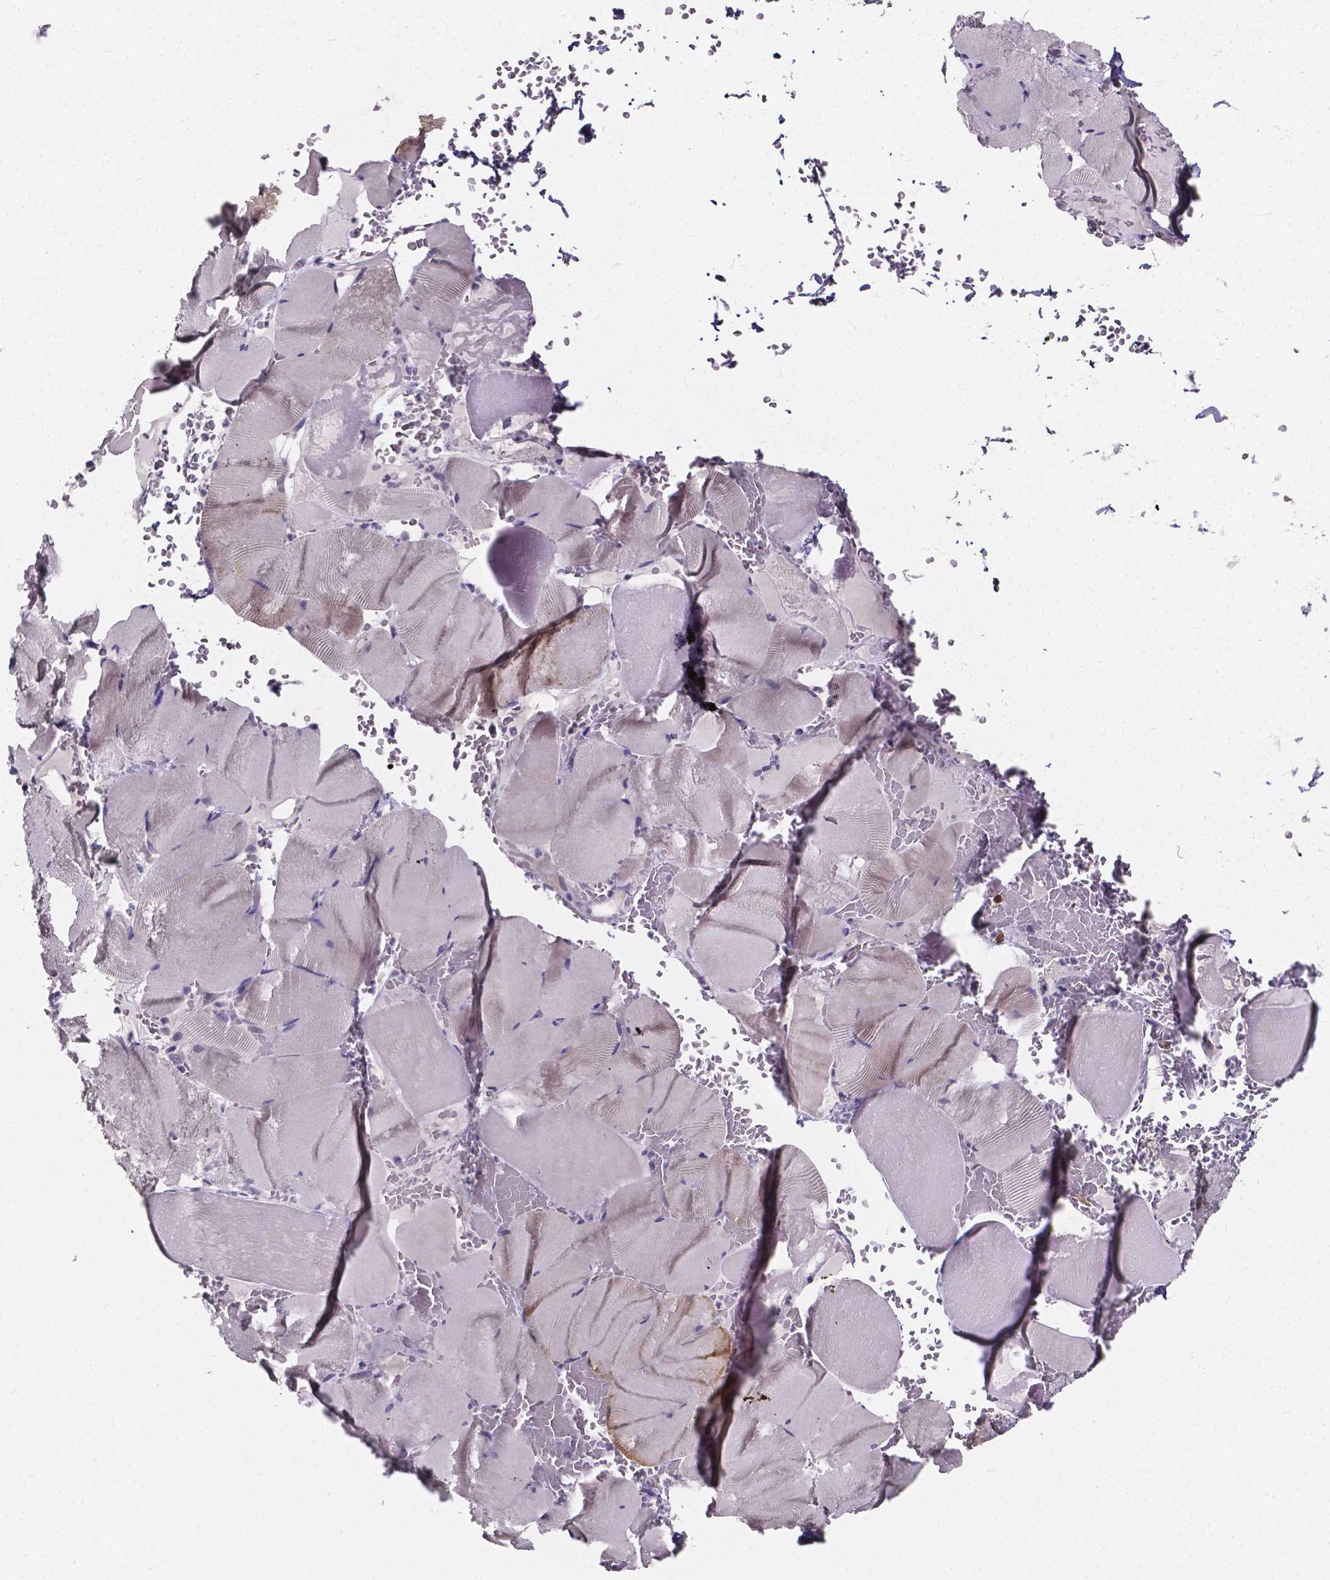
{"staining": {"intensity": "moderate", "quantity": "<25%", "location": "cytoplasmic/membranous"}, "tissue": "skeletal muscle", "cell_type": "Myocytes", "image_type": "normal", "snomed": [{"axis": "morphology", "description": "Normal tissue, NOS"}, {"axis": "topography", "description": "Skeletal muscle"}], "caption": "Myocytes show moderate cytoplasmic/membranous positivity in about <25% of cells in benign skeletal muscle. (Stains: DAB (3,3'-diaminobenzidine) in brown, nuclei in blue, Microscopy: brightfield microscopy at high magnification).", "gene": "THEMIS", "patient": {"sex": "male", "age": 56}}